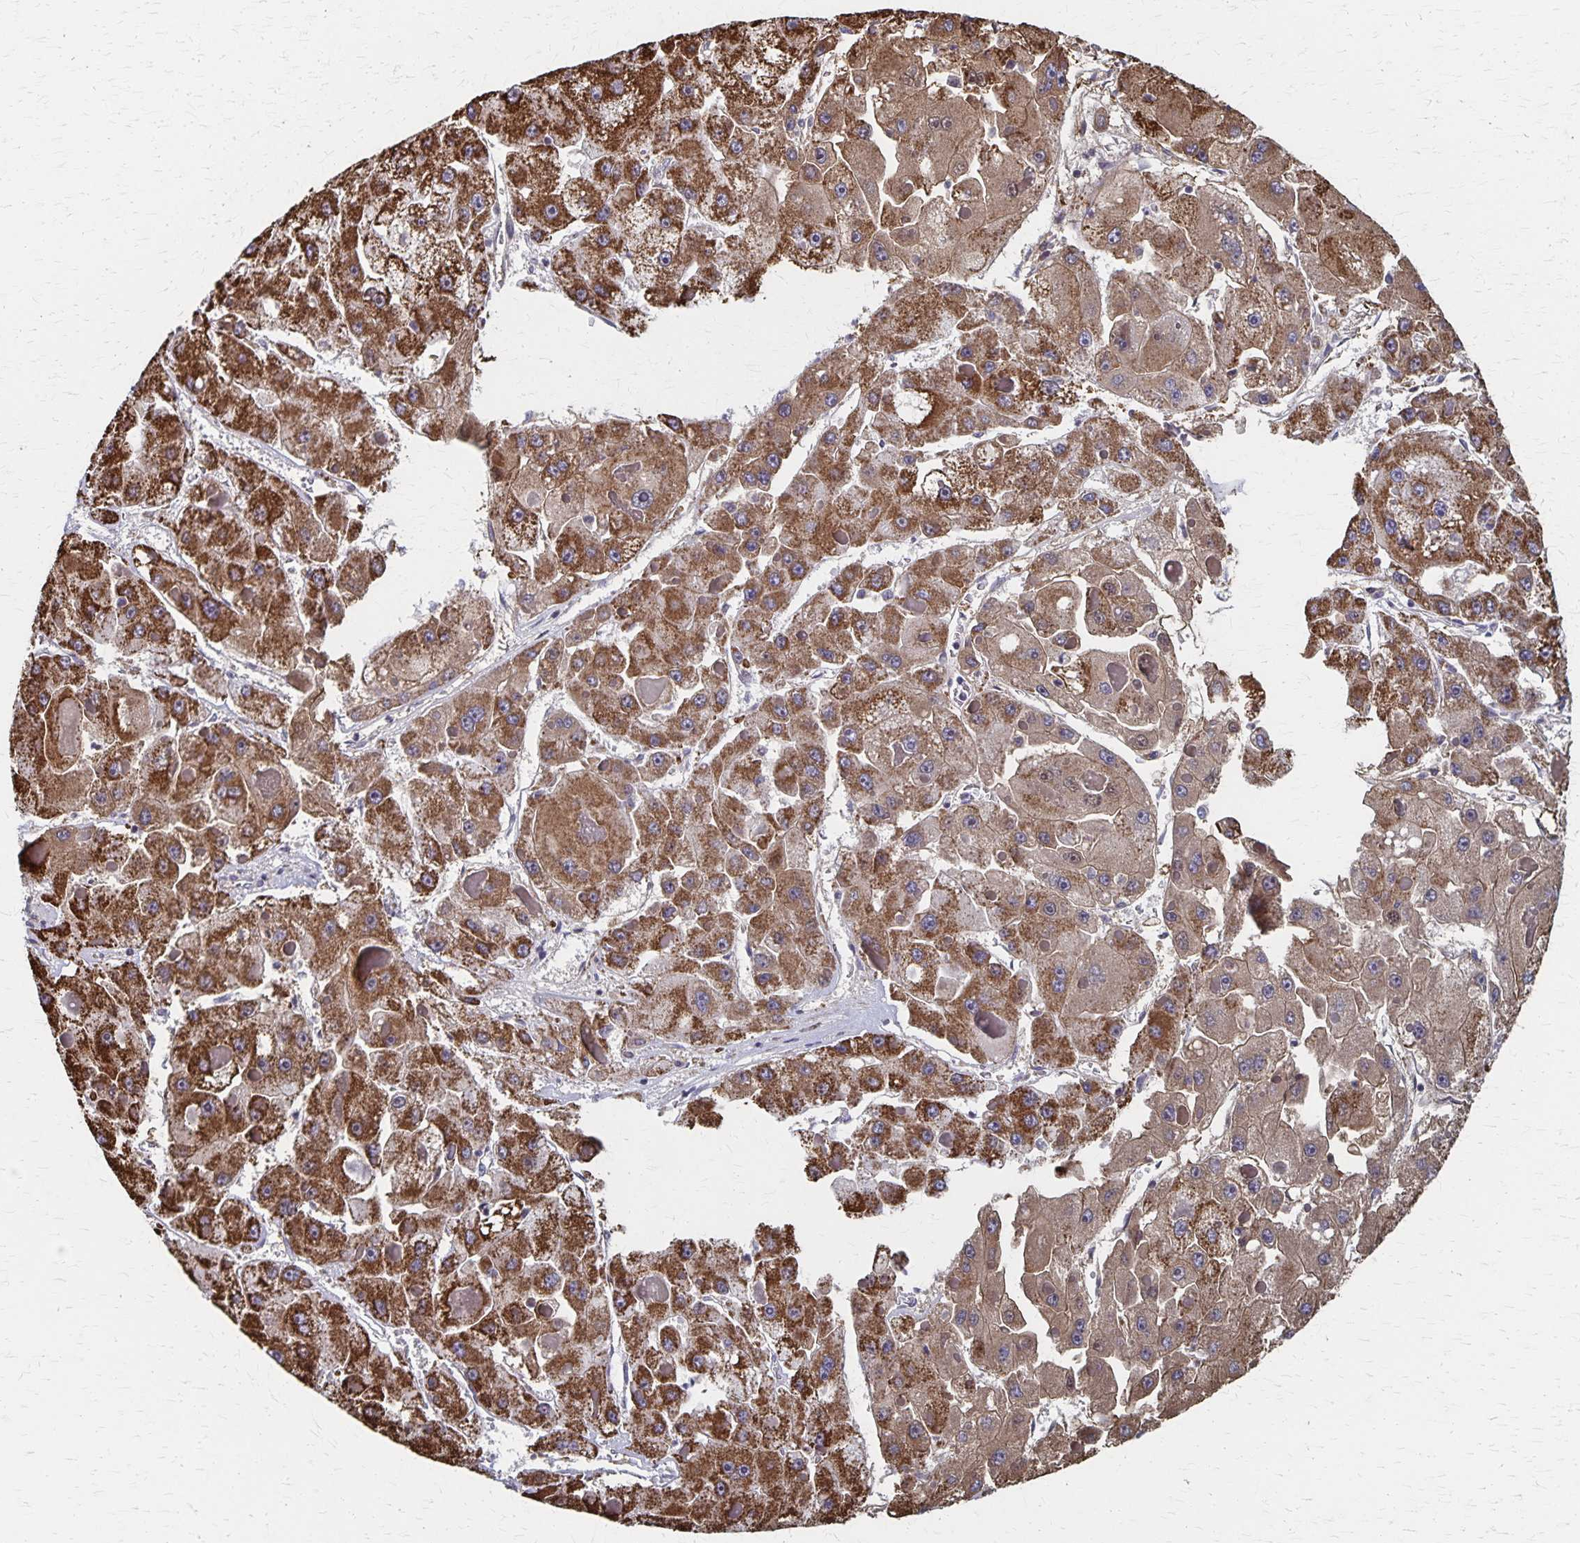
{"staining": {"intensity": "strong", "quantity": ">75%", "location": "cytoplasmic/membranous"}, "tissue": "liver cancer", "cell_type": "Tumor cells", "image_type": "cancer", "snomed": [{"axis": "morphology", "description": "Carcinoma, Hepatocellular, NOS"}, {"axis": "topography", "description": "Liver"}], "caption": "Liver hepatocellular carcinoma stained for a protein reveals strong cytoplasmic/membranous positivity in tumor cells.", "gene": "DYRK4", "patient": {"sex": "female", "age": 73}}